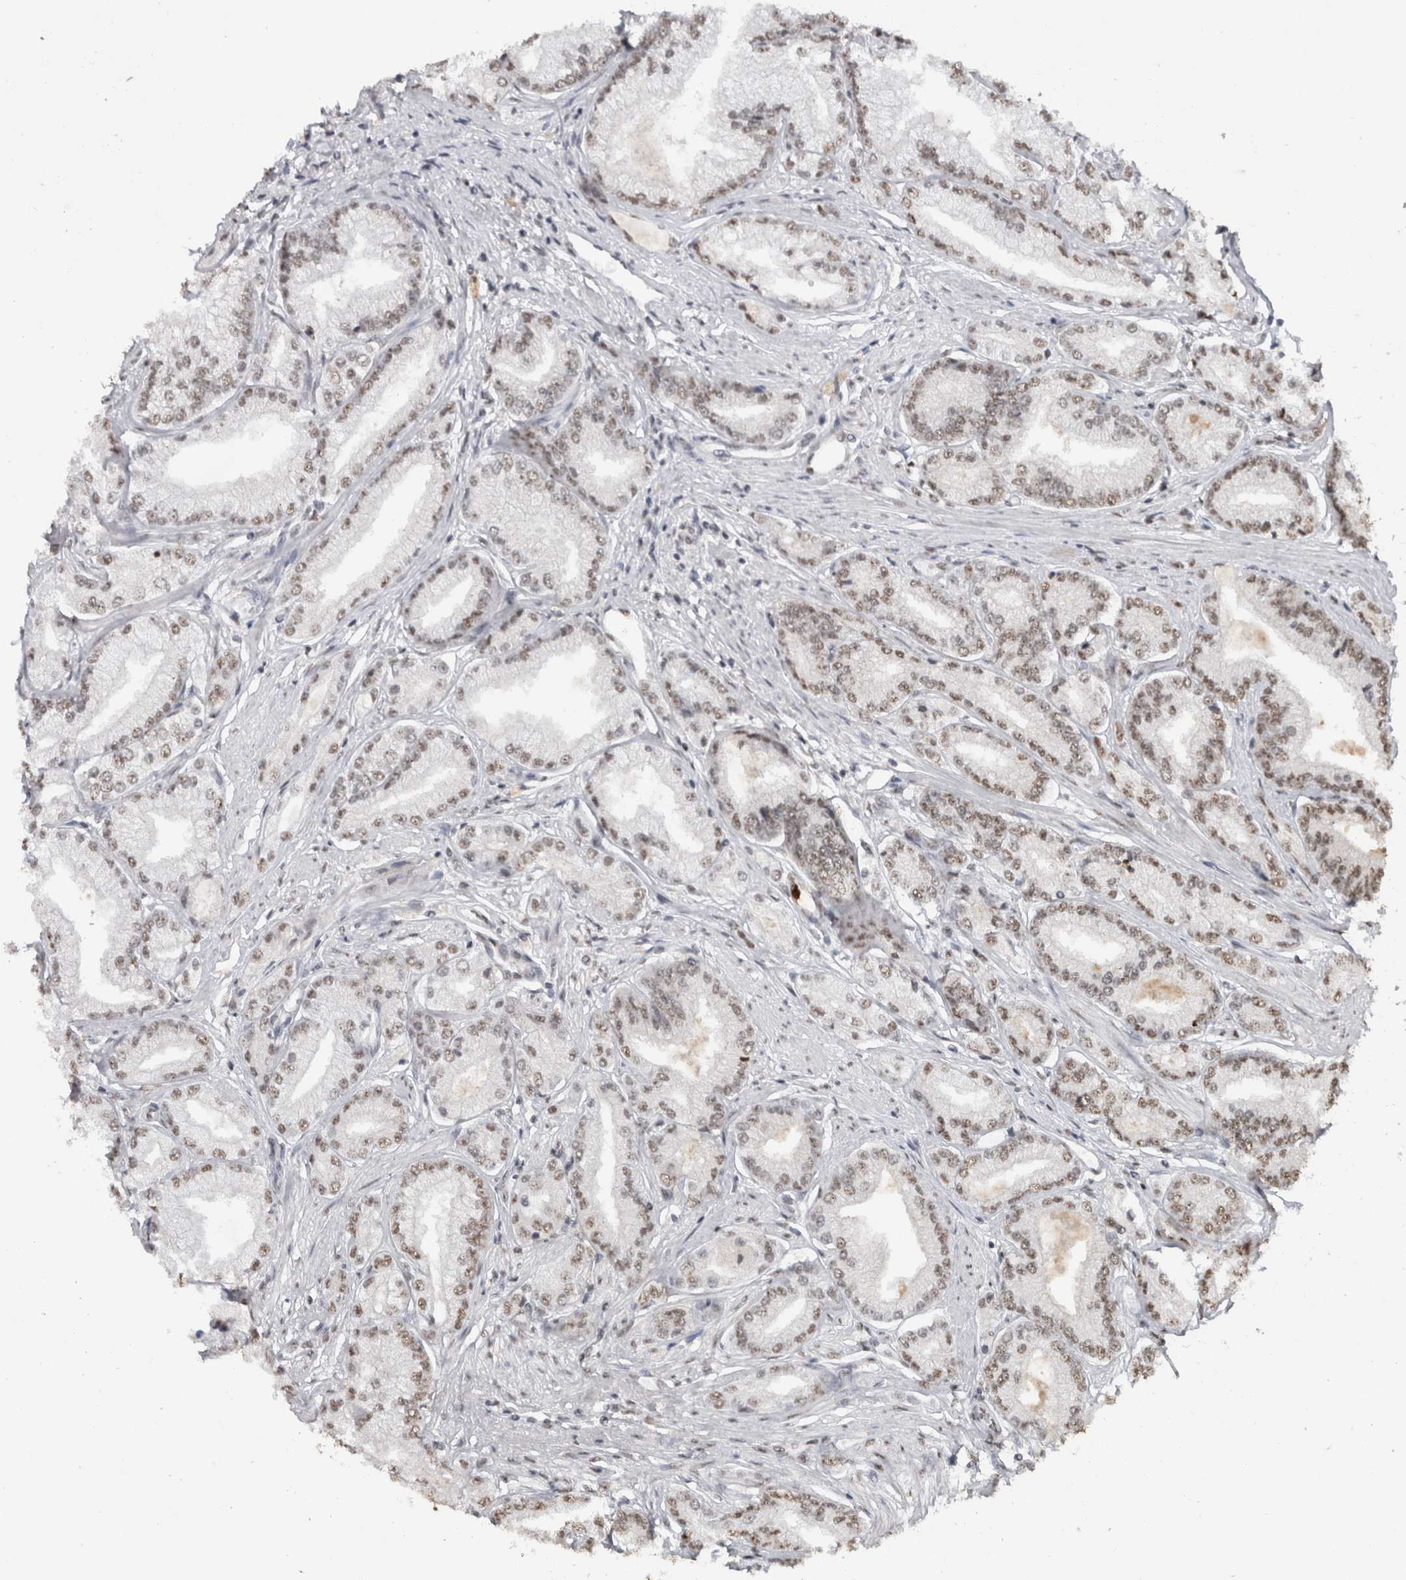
{"staining": {"intensity": "weak", "quantity": ">75%", "location": "nuclear"}, "tissue": "prostate cancer", "cell_type": "Tumor cells", "image_type": "cancer", "snomed": [{"axis": "morphology", "description": "Adenocarcinoma, Low grade"}, {"axis": "topography", "description": "Prostate"}], "caption": "Immunohistochemical staining of human low-grade adenocarcinoma (prostate) reveals low levels of weak nuclear protein expression in approximately >75% of tumor cells. The protein is stained brown, and the nuclei are stained in blue (DAB IHC with brightfield microscopy, high magnification).", "gene": "RPS6KA2", "patient": {"sex": "male", "age": 52}}